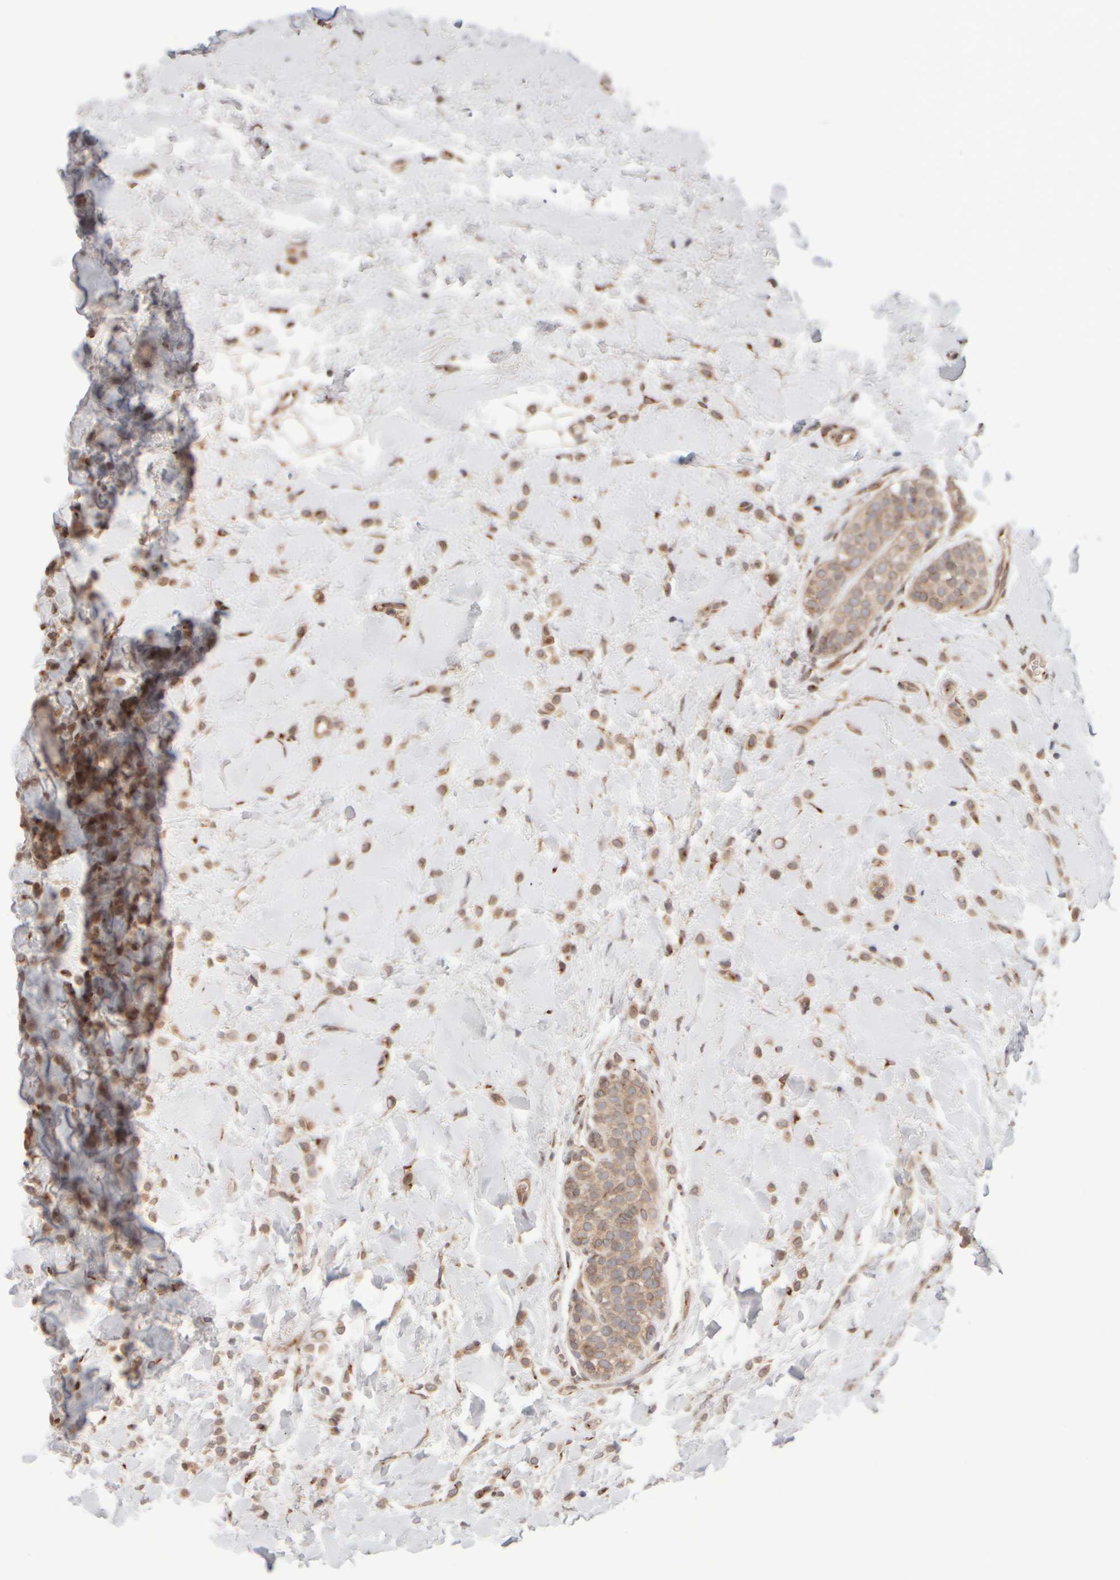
{"staining": {"intensity": "weak", "quantity": ">75%", "location": "cytoplasmic/membranous"}, "tissue": "breast cancer", "cell_type": "Tumor cells", "image_type": "cancer", "snomed": [{"axis": "morphology", "description": "Normal tissue, NOS"}, {"axis": "morphology", "description": "Lobular carcinoma"}, {"axis": "topography", "description": "Breast"}], "caption": "High-power microscopy captured an IHC micrograph of lobular carcinoma (breast), revealing weak cytoplasmic/membranous expression in approximately >75% of tumor cells.", "gene": "GCN1", "patient": {"sex": "female", "age": 50}}